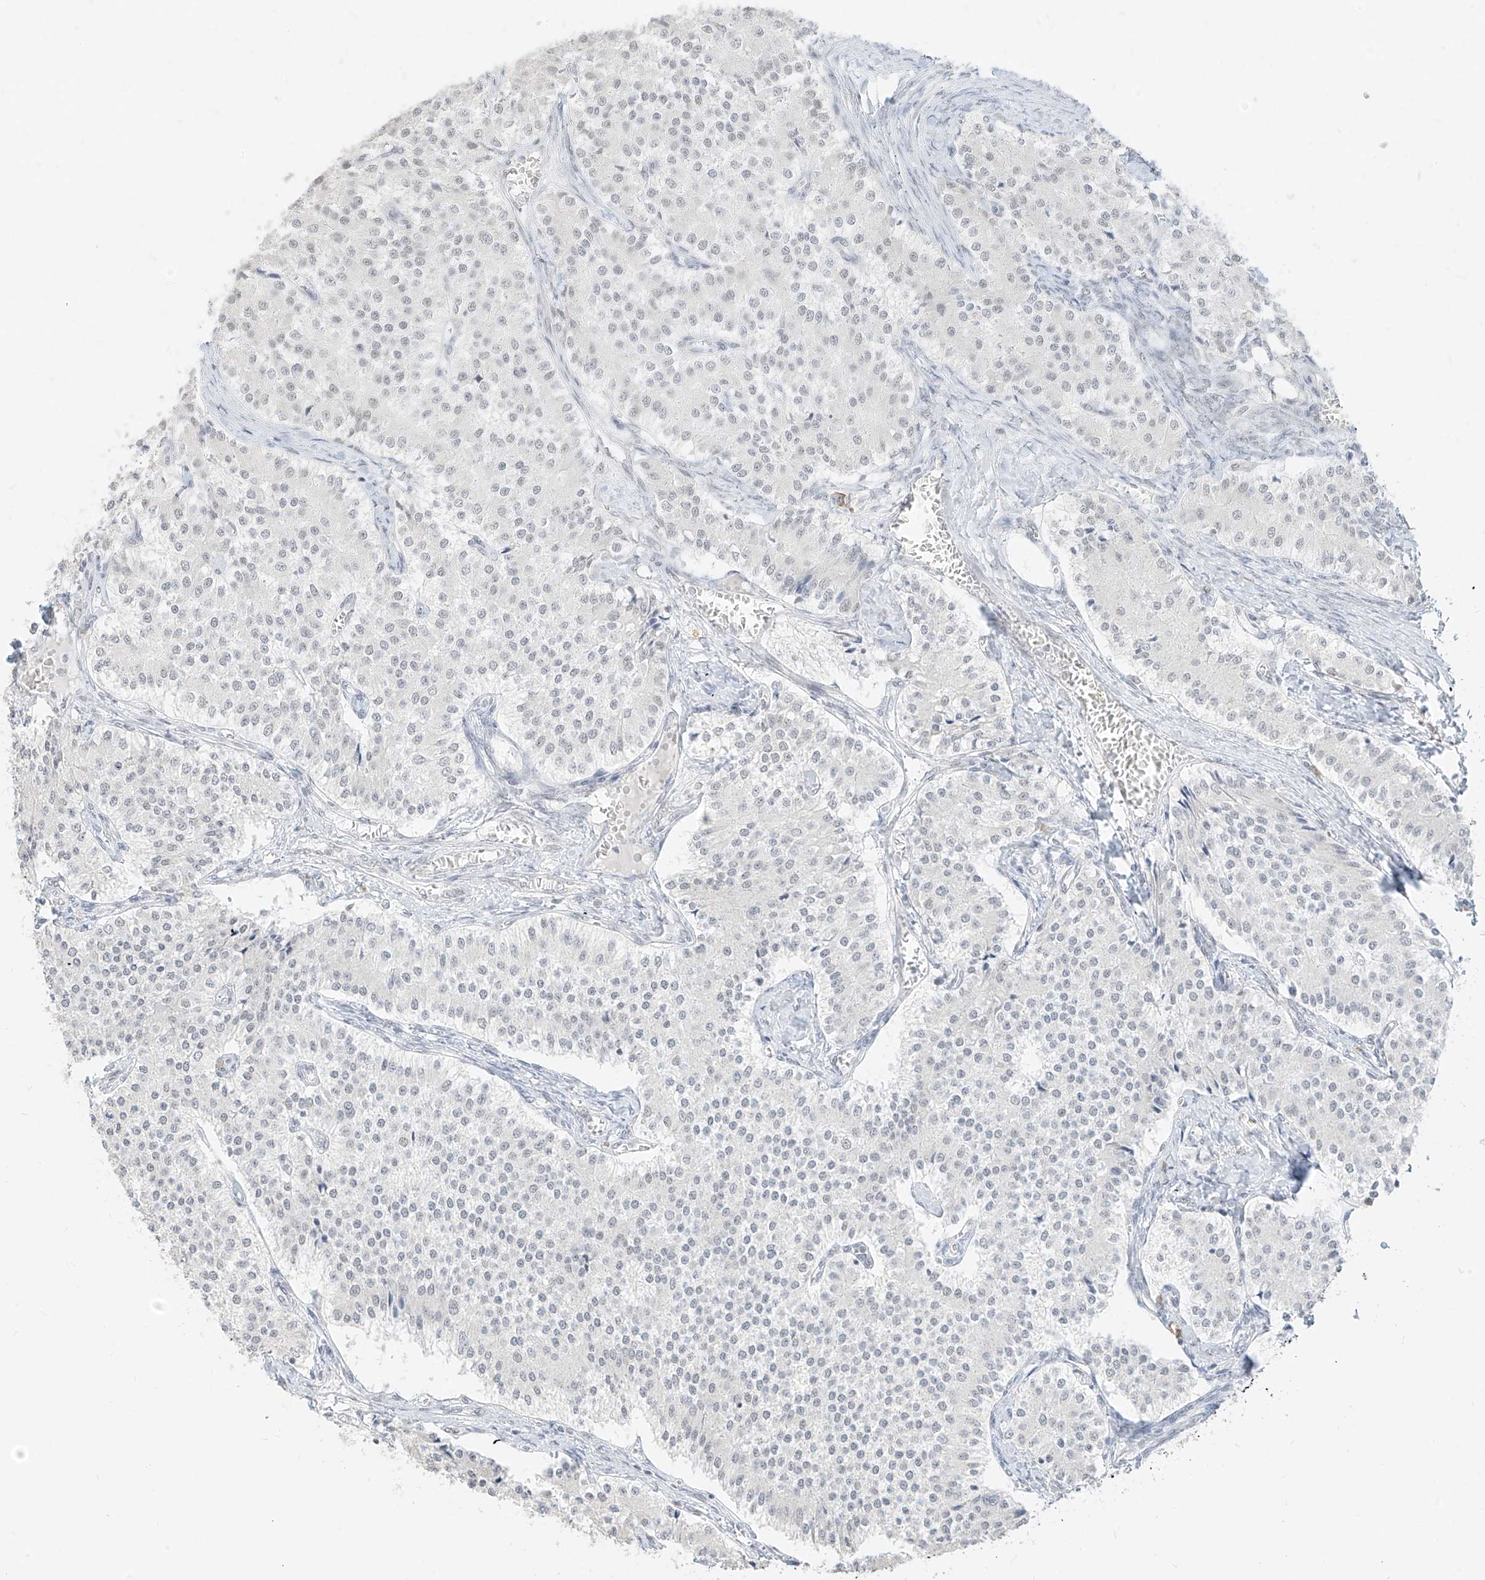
{"staining": {"intensity": "negative", "quantity": "none", "location": "none"}, "tissue": "carcinoid", "cell_type": "Tumor cells", "image_type": "cancer", "snomed": [{"axis": "morphology", "description": "Carcinoid, malignant, NOS"}, {"axis": "topography", "description": "Colon"}], "caption": "Tumor cells are negative for brown protein staining in carcinoid. (DAB immunohistochemistry (IHC), high magnification).", "gene": "SUPT5H", "patient": {"sex": "female", "age": 52}}